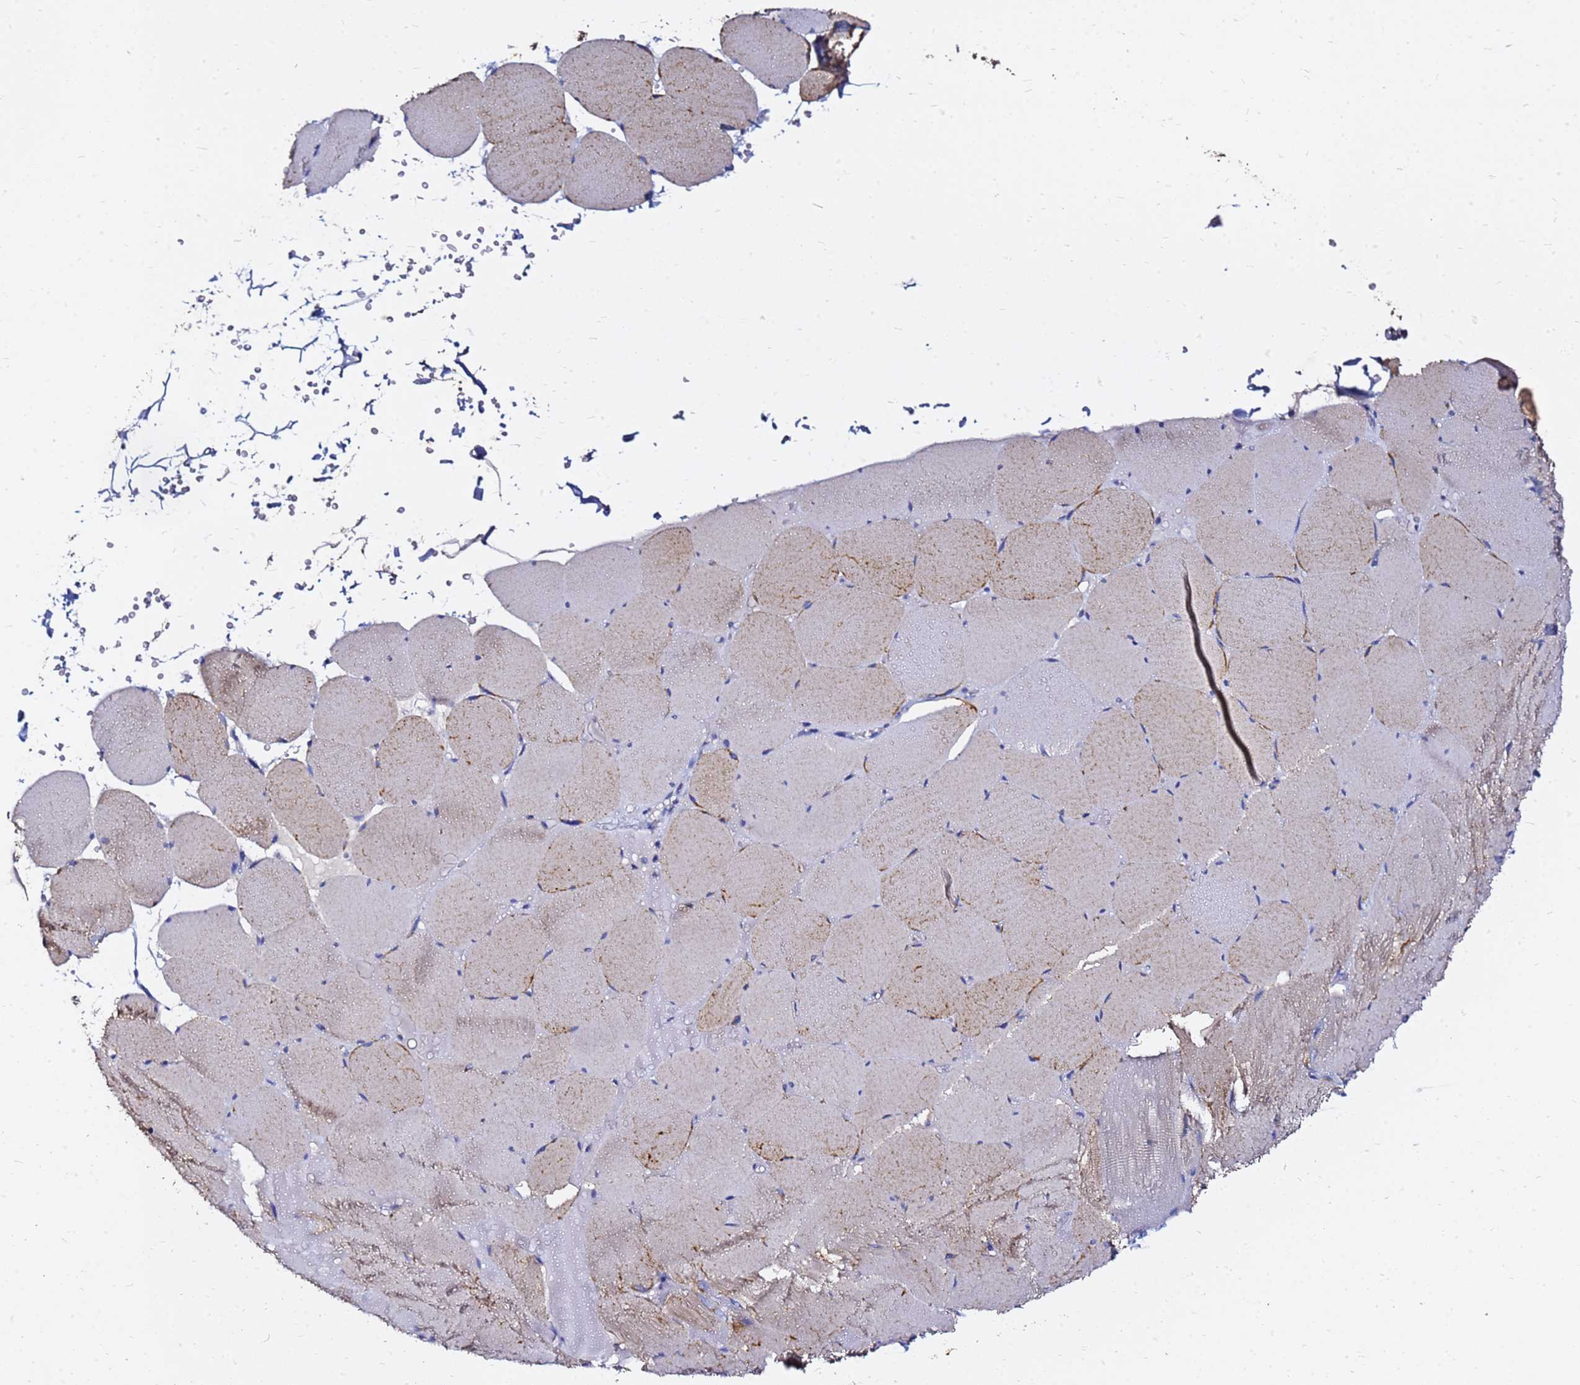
{"staining": {"intensity": "weak", "quantity": "<25%", "location": "cytoplasmic/membranous"}, "tissue": "skeletal muscle", "cell_type": "Myocytes", "image_type": "normal", "snomed": [{"axis": "morphology", "description": "Normal tissue, NOS"}, {"axis": "topography", "description": "Skeletal muscle"}, {"axis": "topography", "description": "Head-Neck"}], "caption": "This is an immunohistochemistry (IHC) histopathology image of normal human skeletal muscle. There is no expression in myocytes.", "gene": "FAM183A", "patient": {"sex": "male", "age": 66}}